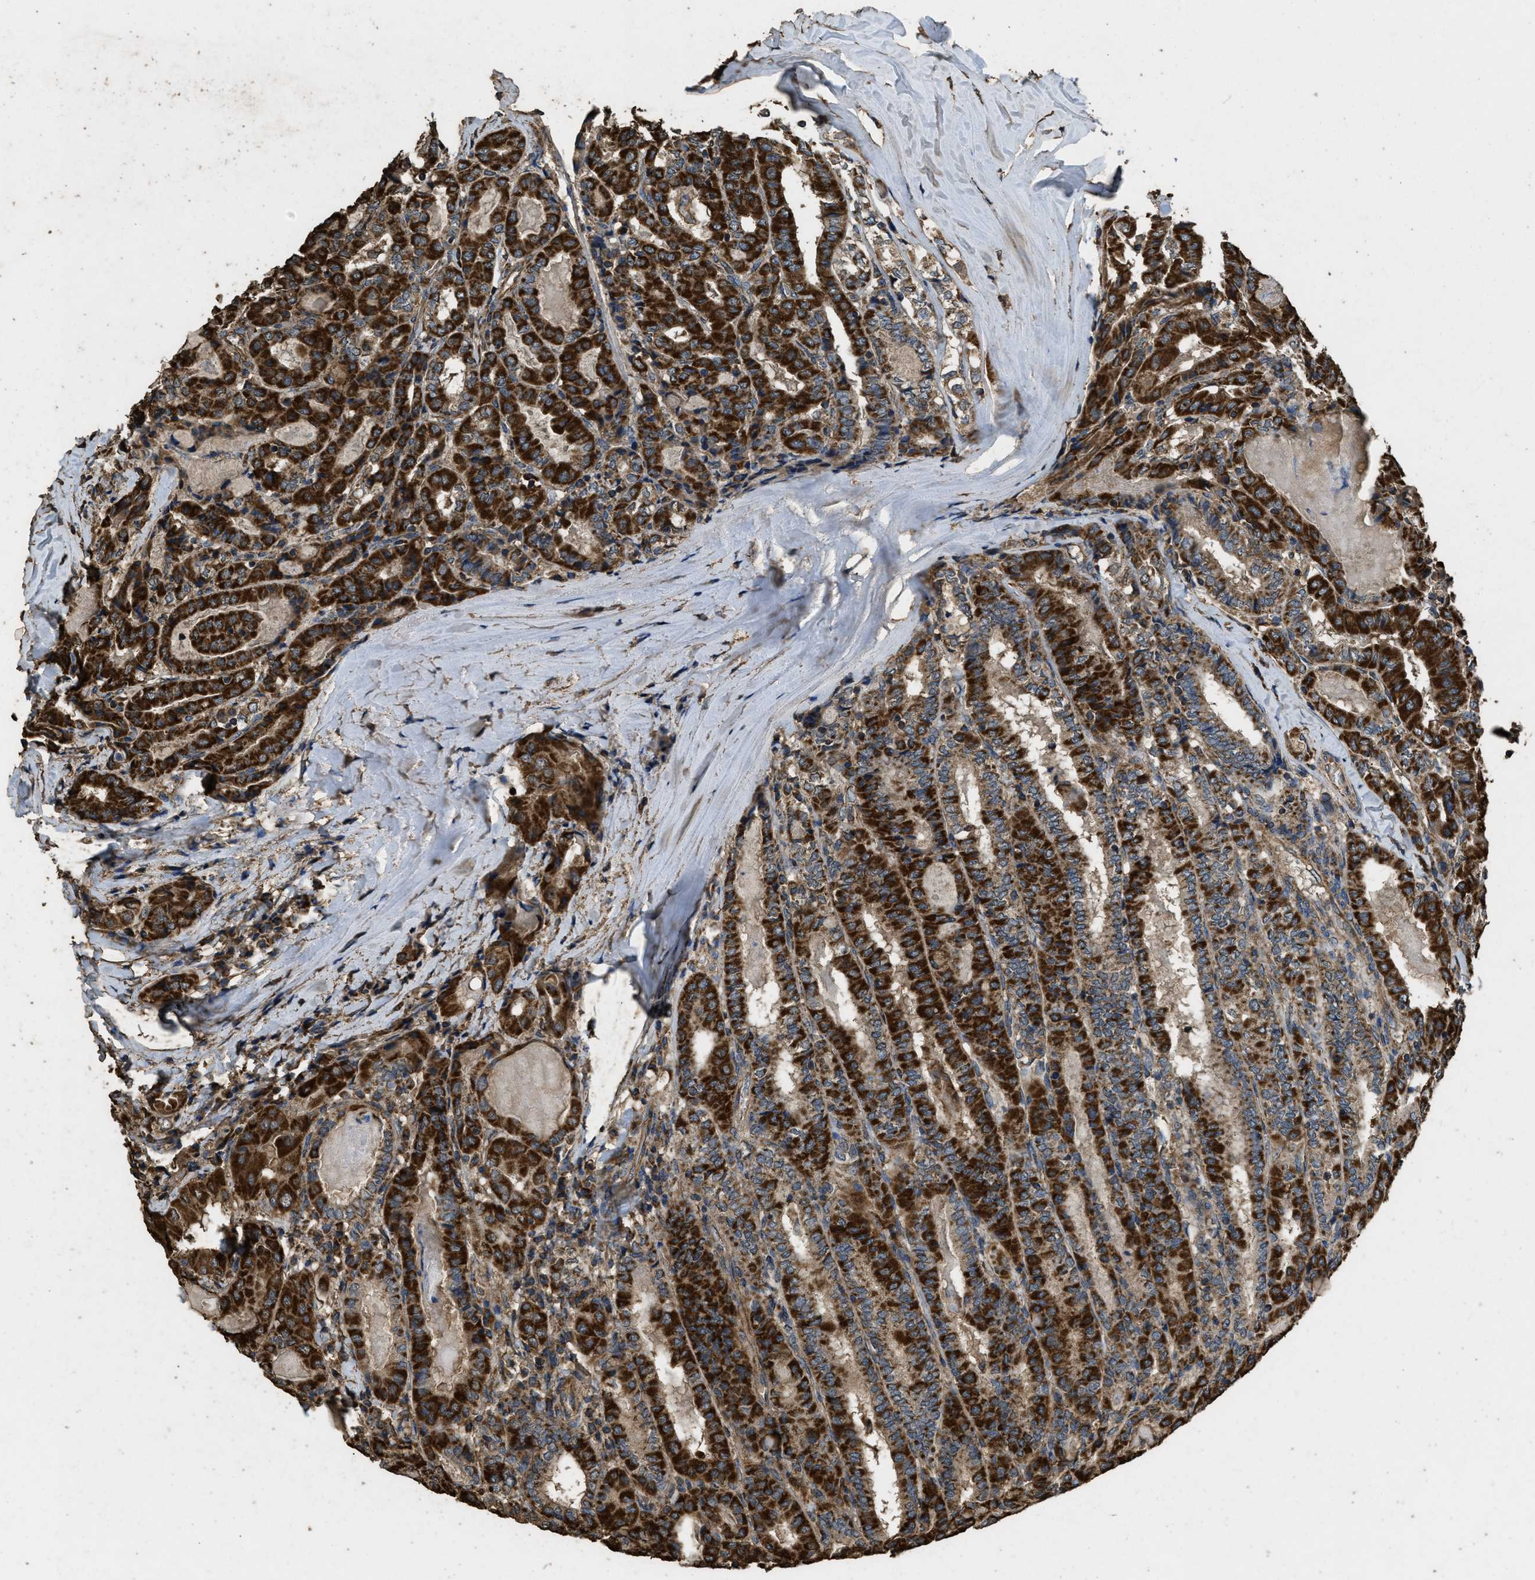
{"staining": {"intensity": "strong", "quantity": ">75%", "location": "cytoplasmic/membranous"}, "tissue": "thyroid cancer", "cell_type": "Tumor cells", "image_type": "cancer", "snomed": [{"axis": "morphology", "description": "Papillary adenocarcinoma, NOS"}, {"axis": "topography", "description": "Thyroid gland"}], "caption": "DAB immunohistochemical staining of thyroid cancer (papillary adenocarcinoma) reveals strong cytoplasmic/membranous protein staining in about >75% of tumor cells.", "gene": "CYRIA", "patient": {"sex": "female", "age": 42}}